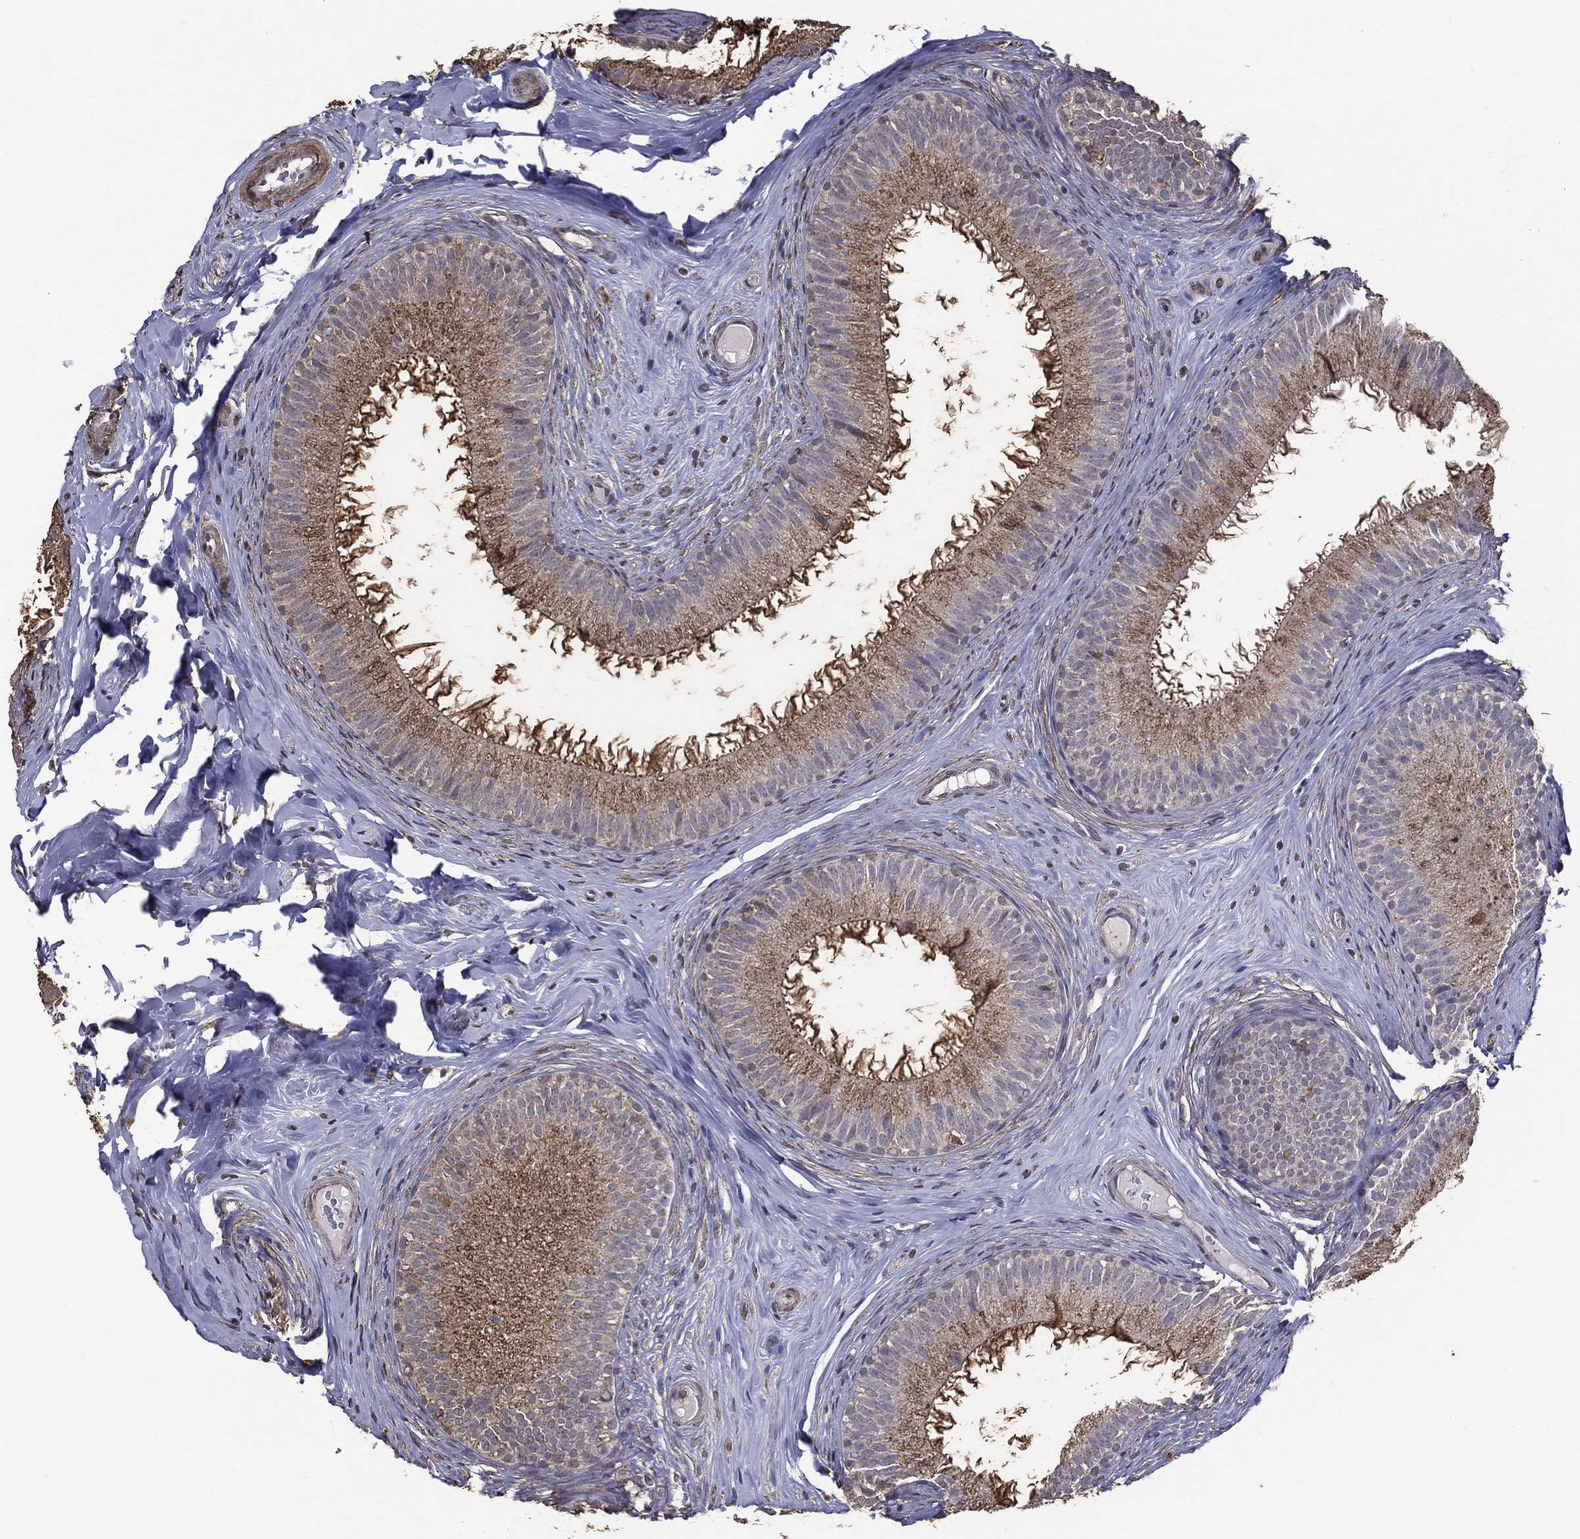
{"staining": {"intensity": "strong", "quantity": "25%-75%", "location": "cytoplasmic/membranous"}, "tissue": "epididymis", "cell_type": "Glandular cells", "image_type": "normal", "snomed": [{"axis": "morphology", "description": "Normal tissue, NOS"}, {"axis": "morphology", "description": "Carcinoma, Embryonal, NOS"}, {"axis": "topography", "description": "Testis"}, {"axis": "topography", "description": "Epididymis"}], "caption": "Glandular cells show strong cytoplasmic/membranous expression in about 25%-75% of cells in benign epididymis.", "gene": "GPR183", "patient": {"sex": "male", "age": 24}}